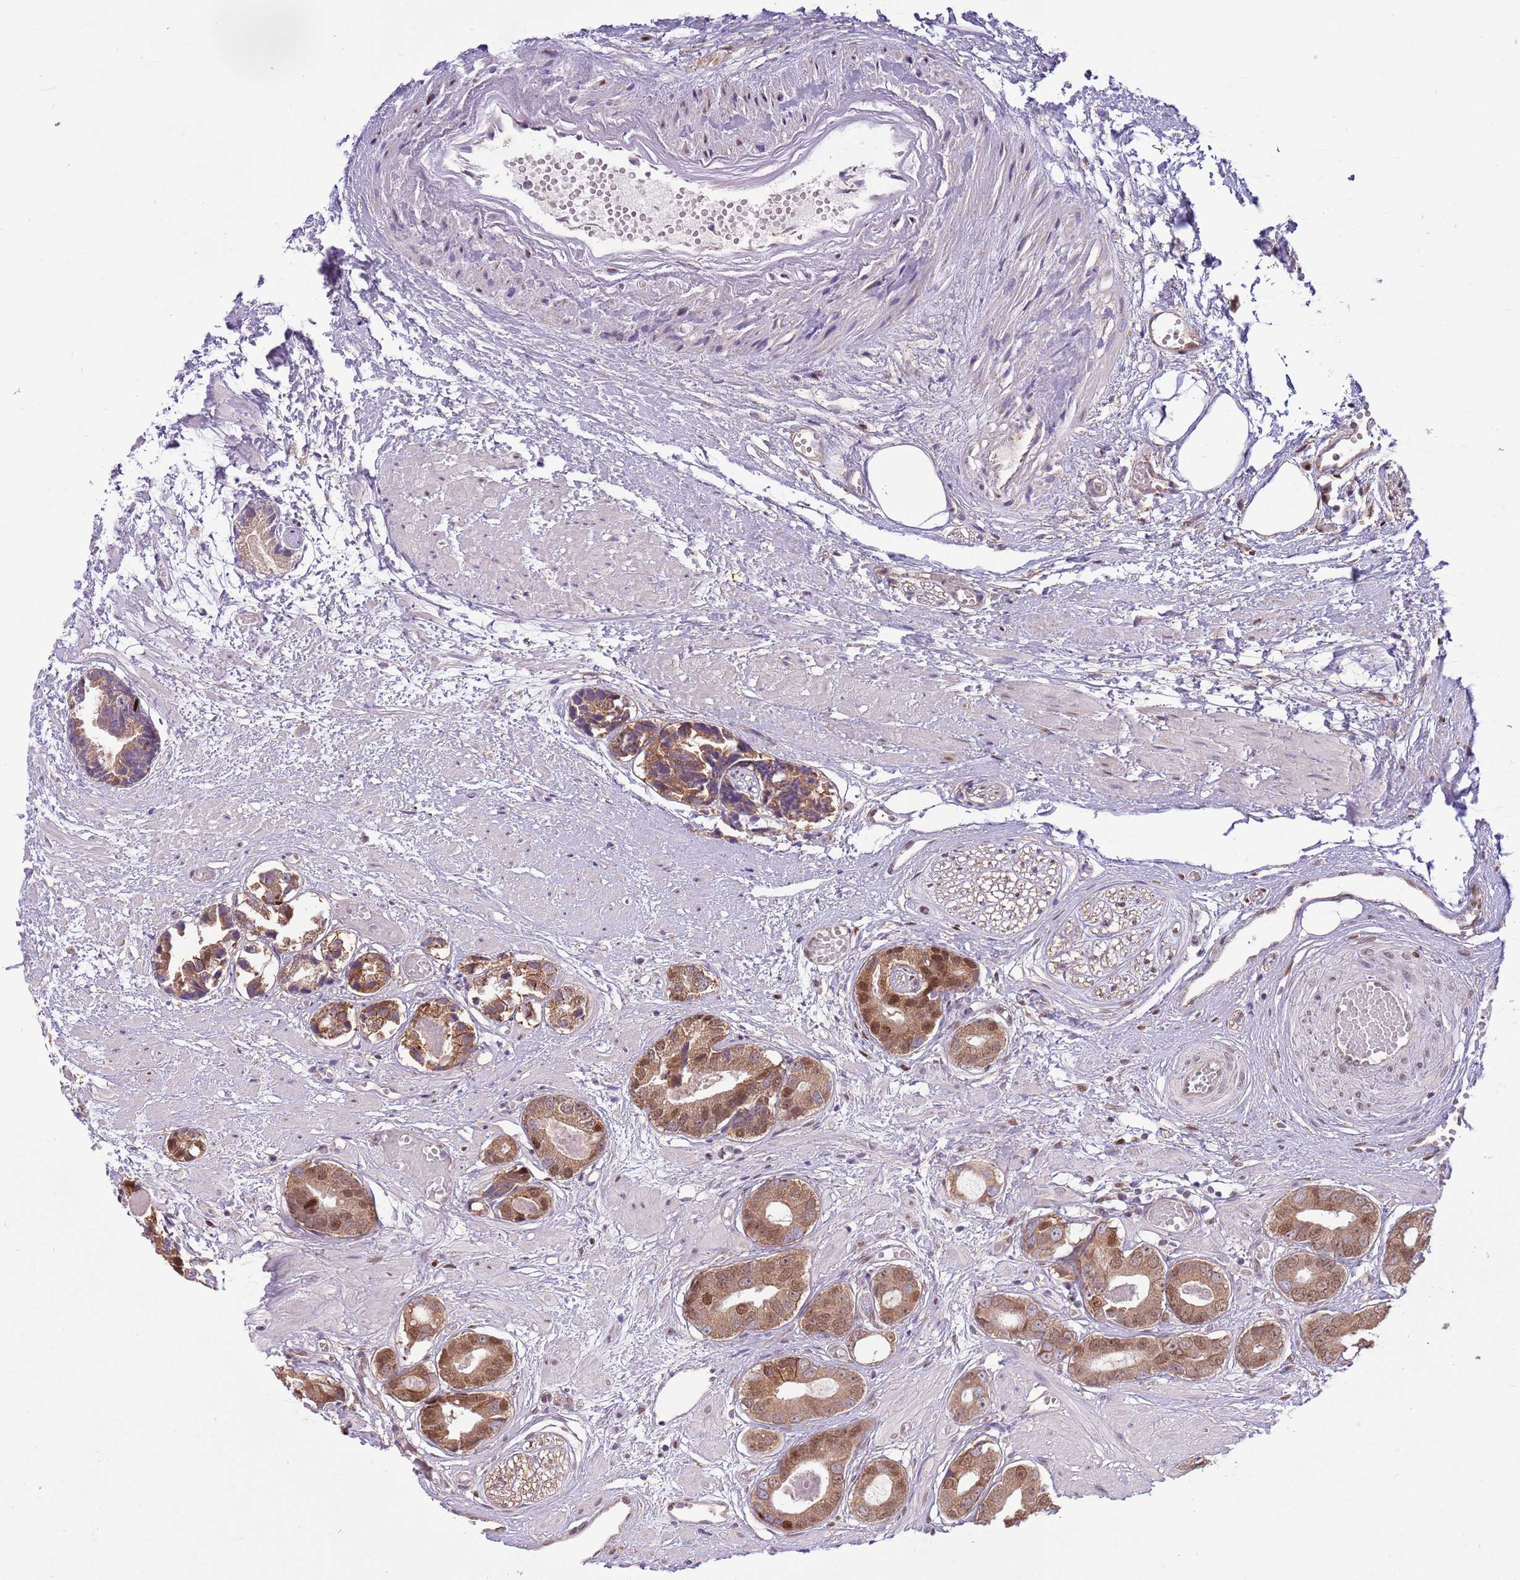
{"staining": {"intensity": "moderate", "quantity": ">75%", "location": "cytoplasmic/membranous,nuclear"}, "tissue": "prostate cancer", "cell_type": "Tumor cells", "image_type": "cancer", "snomed": [{"axis": "morphology", "description": "Adenocarcinoma, Low grade"}, {"axis": "topography", "description": "Prostate"}], "caption": "Protein staining of prostate cancer tissue shows moderate cytoplasmic/membranous and nuclear positivity in about >75% of tumor cells. The protein of interest is shown in brown color, while the nuclei are stained blue.", "gene": "ARL2BP", "patient": {"sex": "male", "age": 64}}